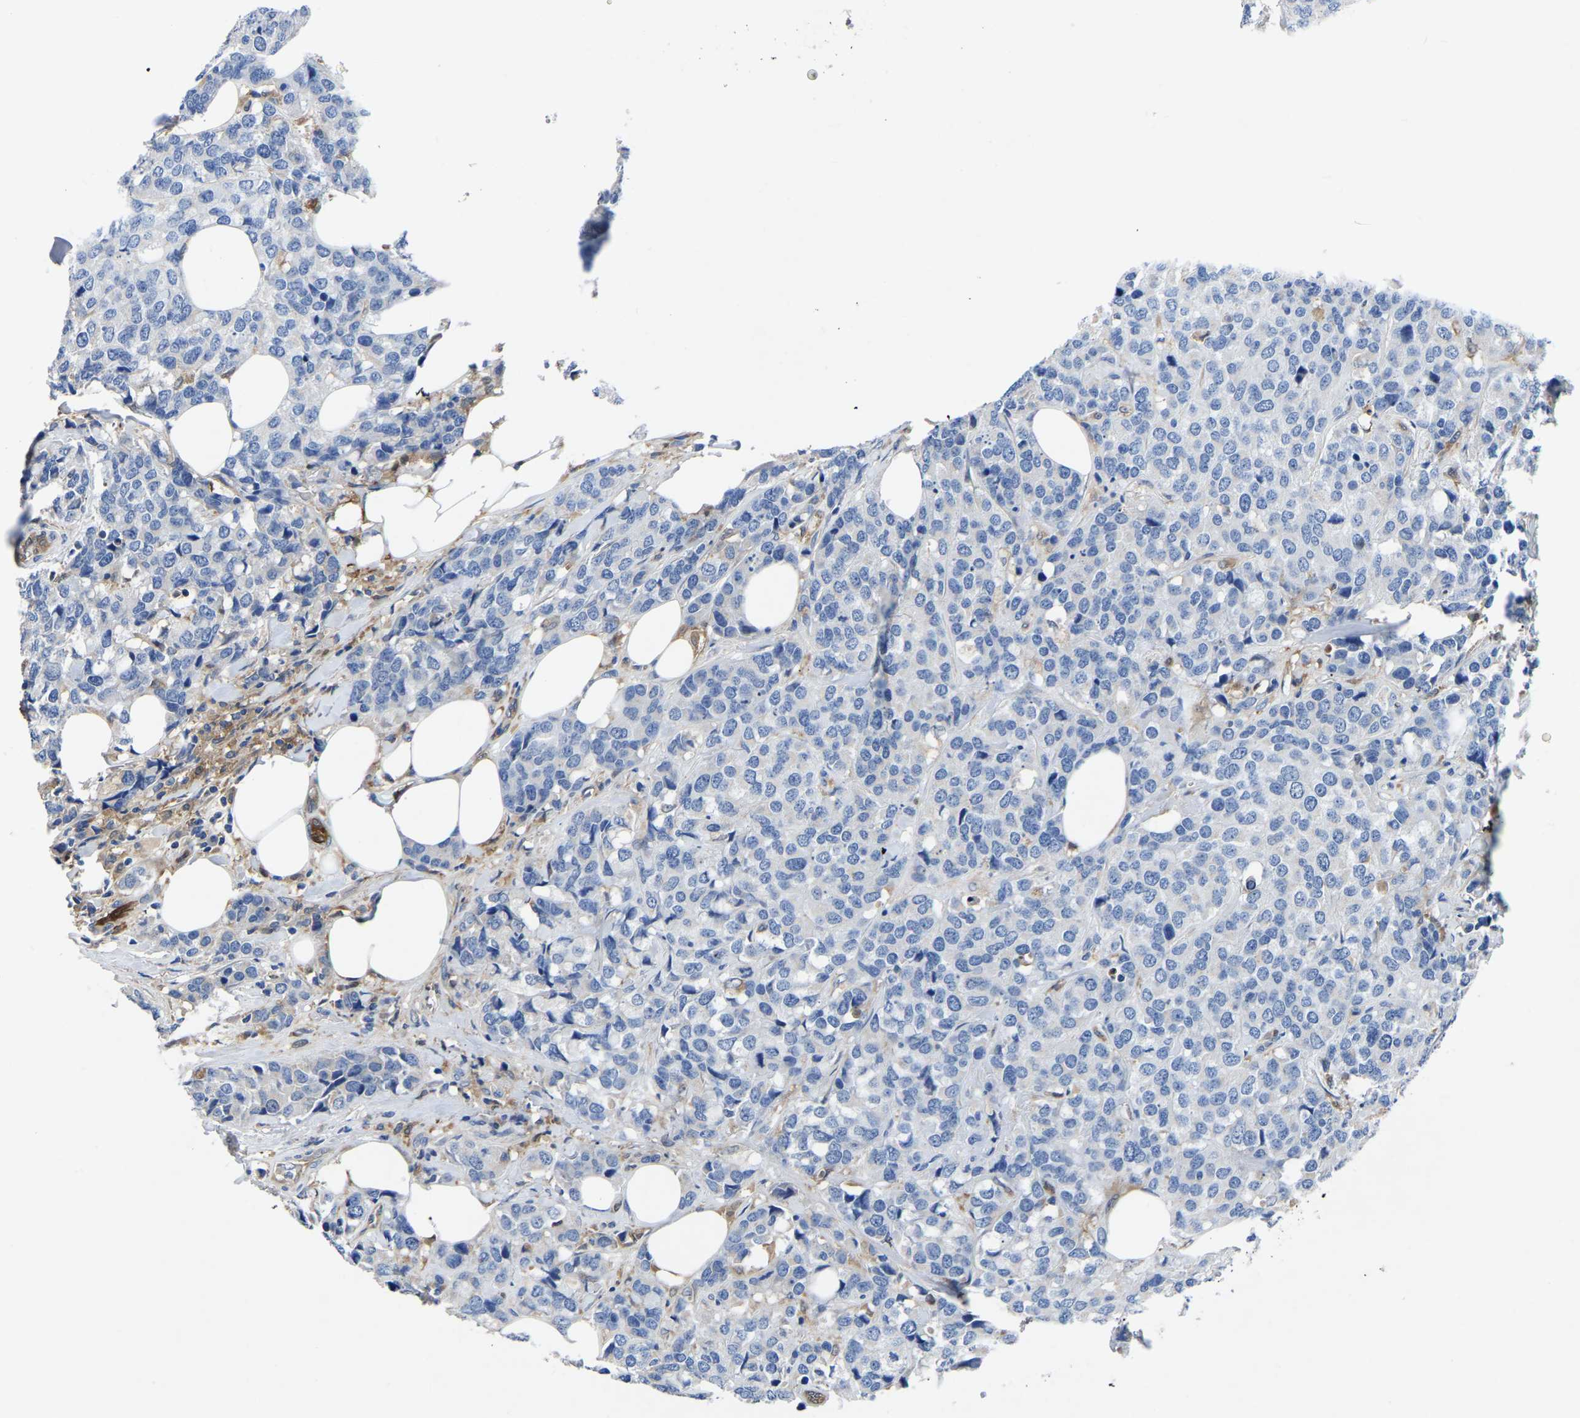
{"staining": {"intensity": "negative", "quantity": "none", "location": "none"}, "tissue": "breast cancer", "cell_type": "Tumor cells", "image_type": "cancer", "snomed": [{"axis": "morphology", "description": "Lobular carcinoma"}, {"axis": "topography", "description": "Breast"}], "caption": "The photomicrograph exhibits no staining of tumor cells in breast cancer.", "gene": "ATG2B", "patient": {"sex": "female", "age": 59}}